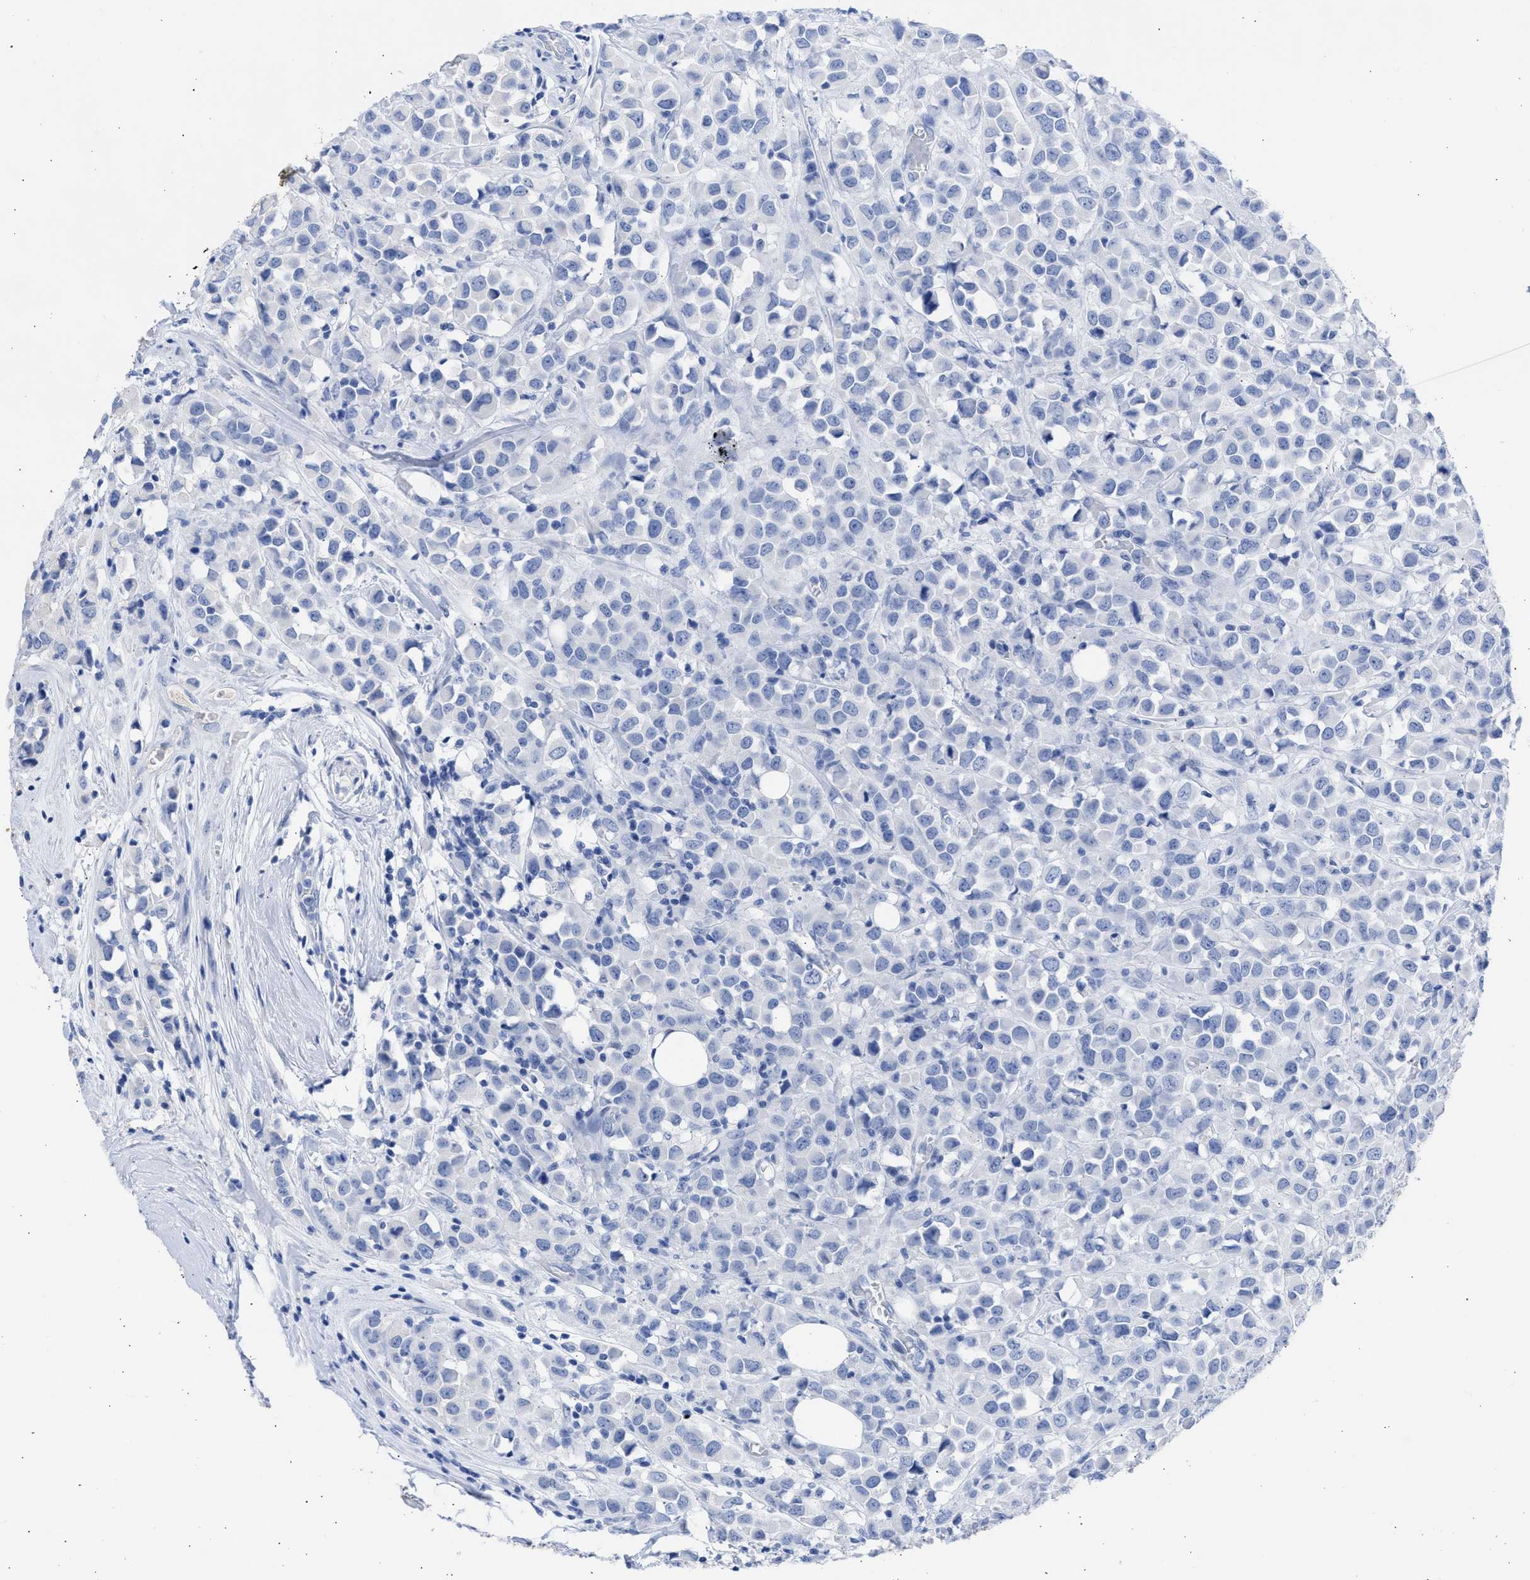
{"staining": {"intensity": "negative", "quantity": "none", "location": "none"}, "tissue": "breast cancer", "cell_type": "Tumor cells", "image_type": "cancer", "snomed": [{"axis": "morphology", "description": "Duct carcinoma"}, {"axis": "topography", "description": "Breast"}], "caption": "High magnification brightfield microscopy of breast intraductal carcinoma stained with DAB (3,3'-diaminobenzidine) (brown) and counterstained with hematoxylin (blue): tumor cells show no significant expression.", "gene": "RSPH1", "patient": {"sex": "female", "age": 61}}